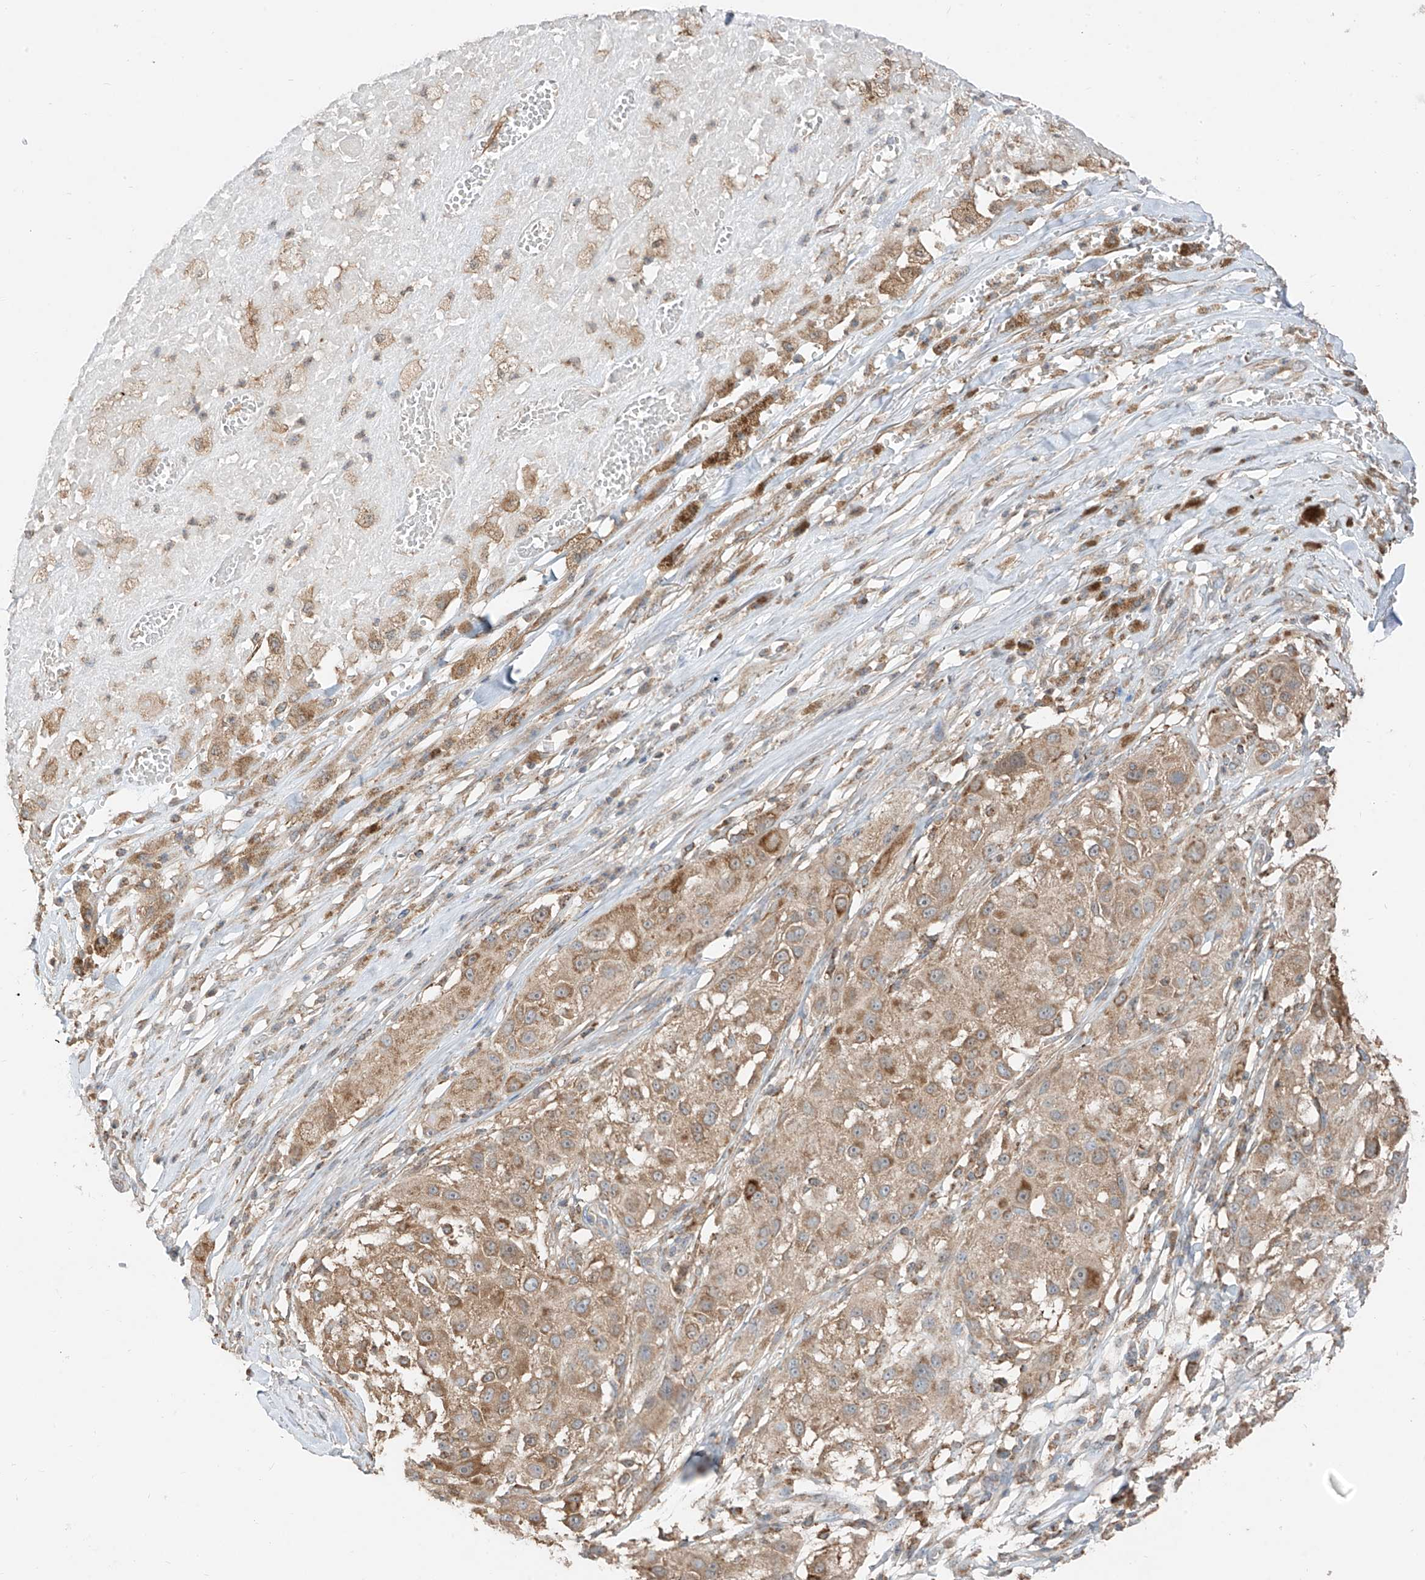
{"staining": {"intensity": "moderate", "quantity": ">75%", "location": "cytoplasmic/membranous"}, "tissue": "melanoma", "cell_type": "Tumor cells", "image_type": "cancer", "snomed": [{"axis": "morphology", "description": "Necrosis, NOS"}, {"axis": "morphology", "description": "Malignant melanoma, NOS"}, {"axis": "topography", "description": "Skin"}], "caption": "Protein positivity by immunohistochemistry displays moderate cytoplasmic/membranous staining in about >75% of tumor cells in malignant melanoma. (DAB (3,3'-diaminobenzidine) IHC with brightfield microscopy, high magnification).", "gene": "ETHE1", "patient": {"sex": "female", "age": 87}}